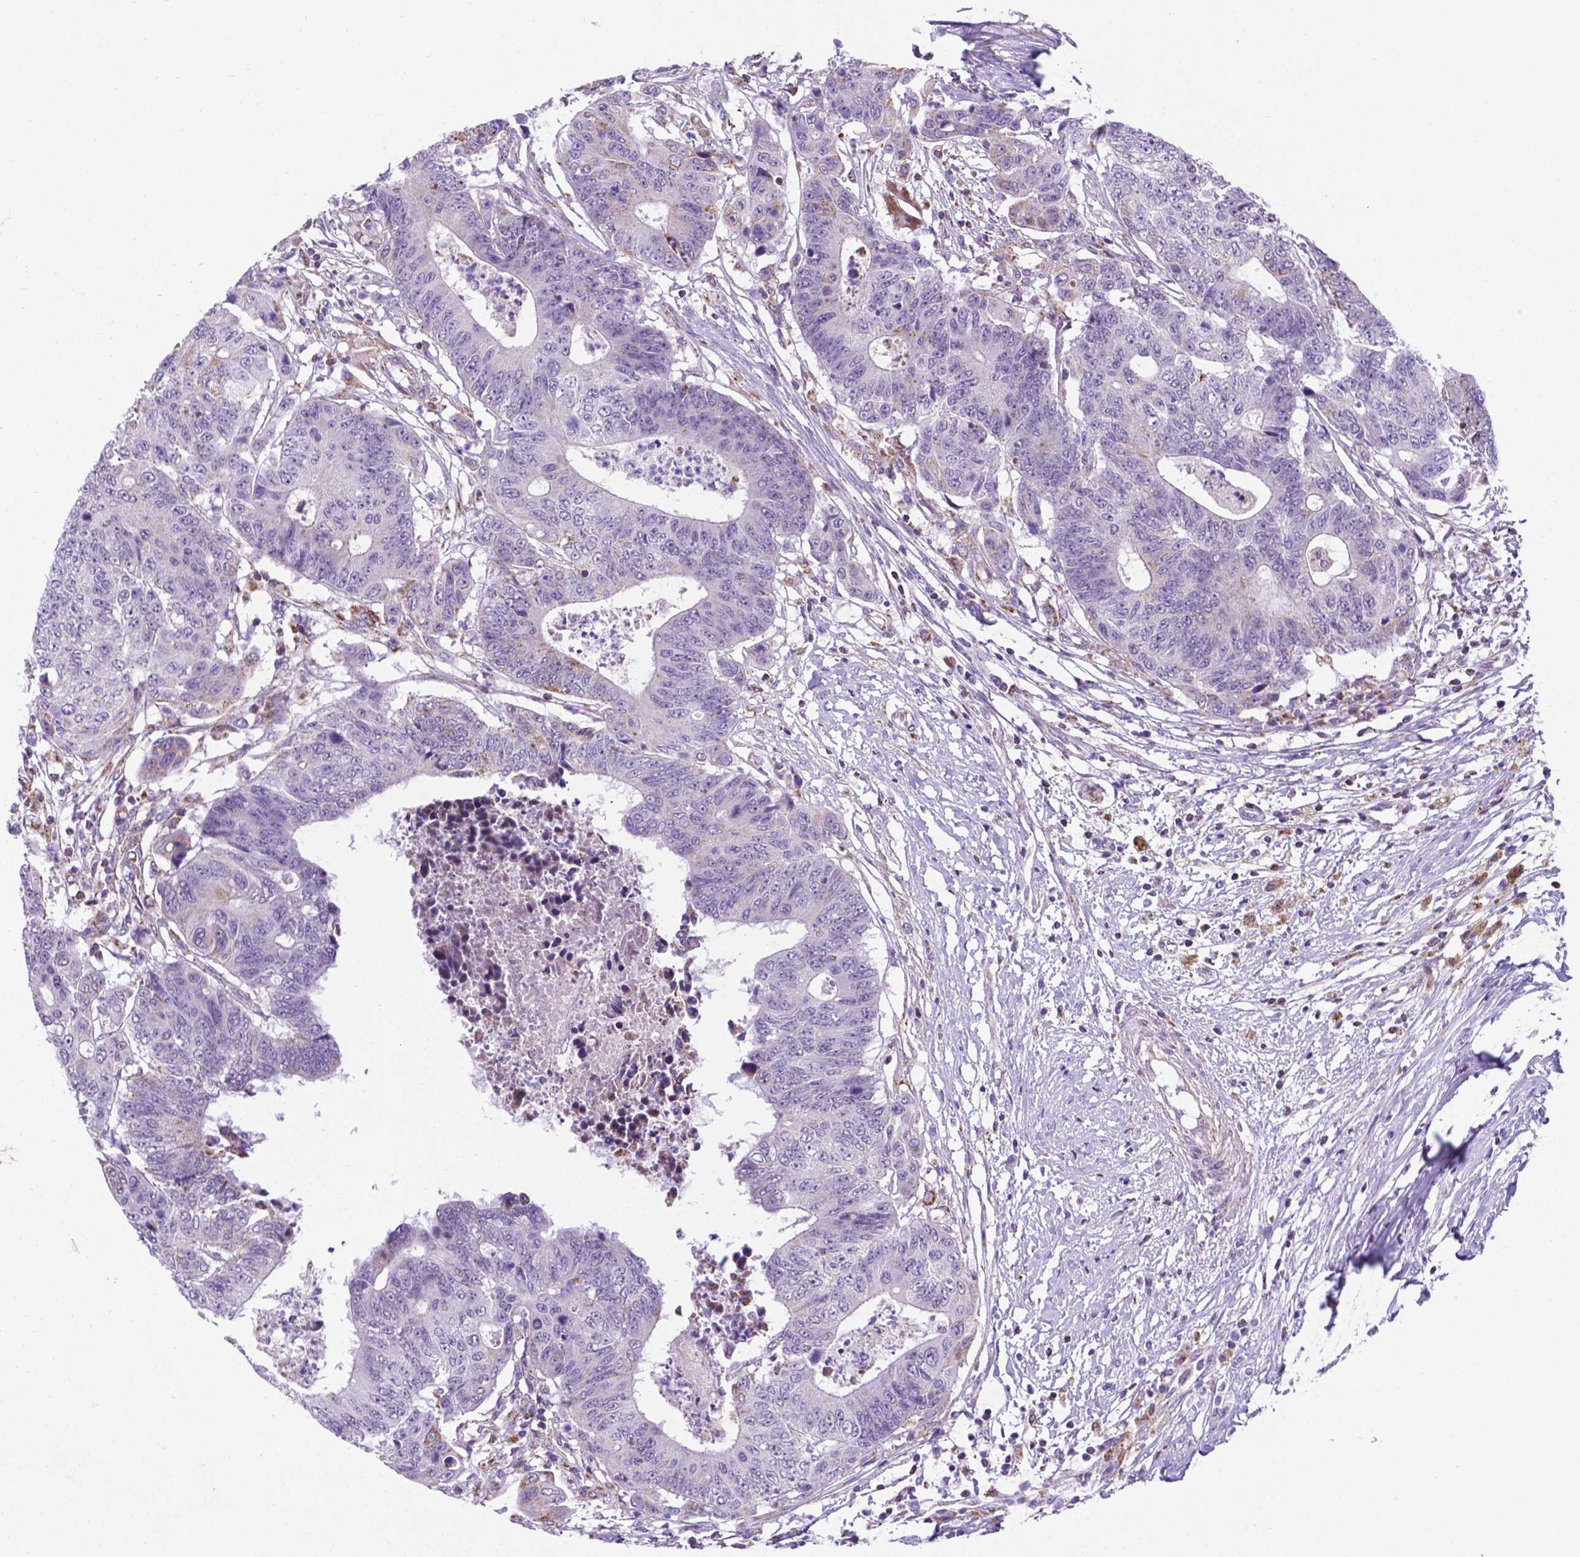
{"staining": {"intensity": "negative", "quantity": "none", "location": "none"}, "tissue": "colorectal cancer", "cell_type": "Tumor cells", "image_type": "cancer", "snomed": [{"axis": "morphology", "description": "Adenocarcinoma, NOS"}, {"axis": "topography", "description": "Colon"}], "caption": "An IHC image of colorectal cancer is shown. There is no staining in tumor cells of colorectal cancer.", "gene": "POU3F3", "patient": {"sex": "female", "age": 48}}